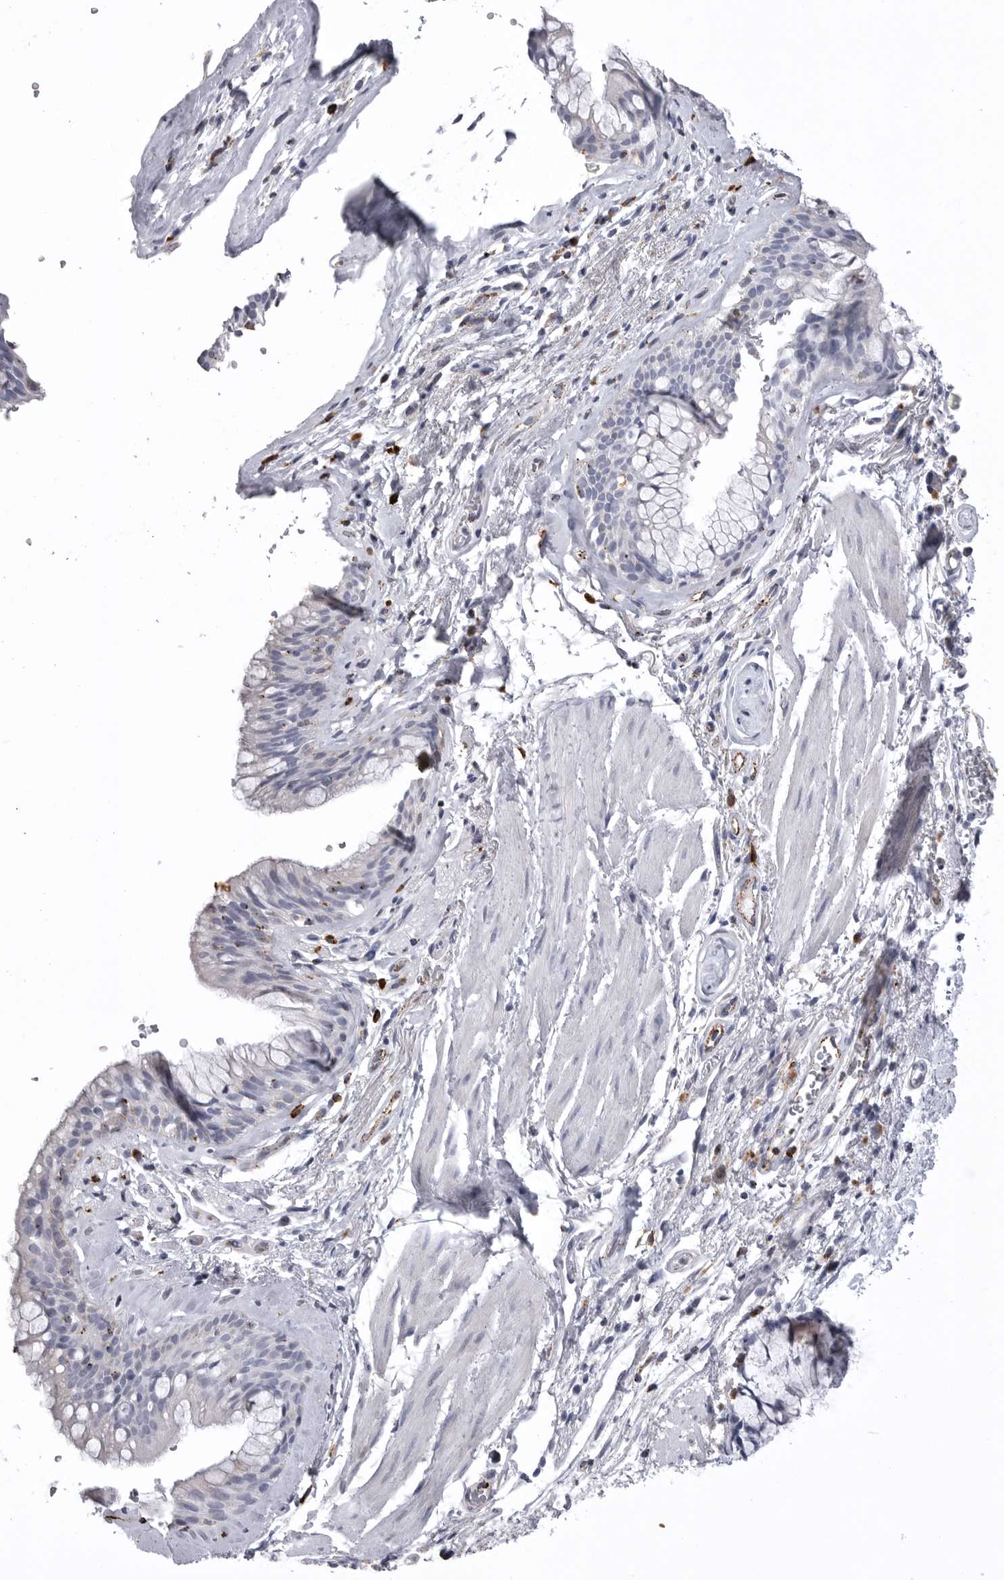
{"staining": {"intensity": "negative", "quantity": "none", "location": "none"}, "tissue": "bronchus", "cell_type": "Respiratory epithelial cells", "image_type": "normal", "snomed": [{"axis": "morphology", "description": "Normal tissue, NOS"}, {"axis": "topography", "description": "Cartilage tissue"}, {"axis": "topography", "description": "Bronchus"}], "caption": "Protein analysis of benign bronchus reveals no significant positivity in respiratory epithelial cells.", "gene": "PSPN", "patient": {"sex": "female", "age": 53}}